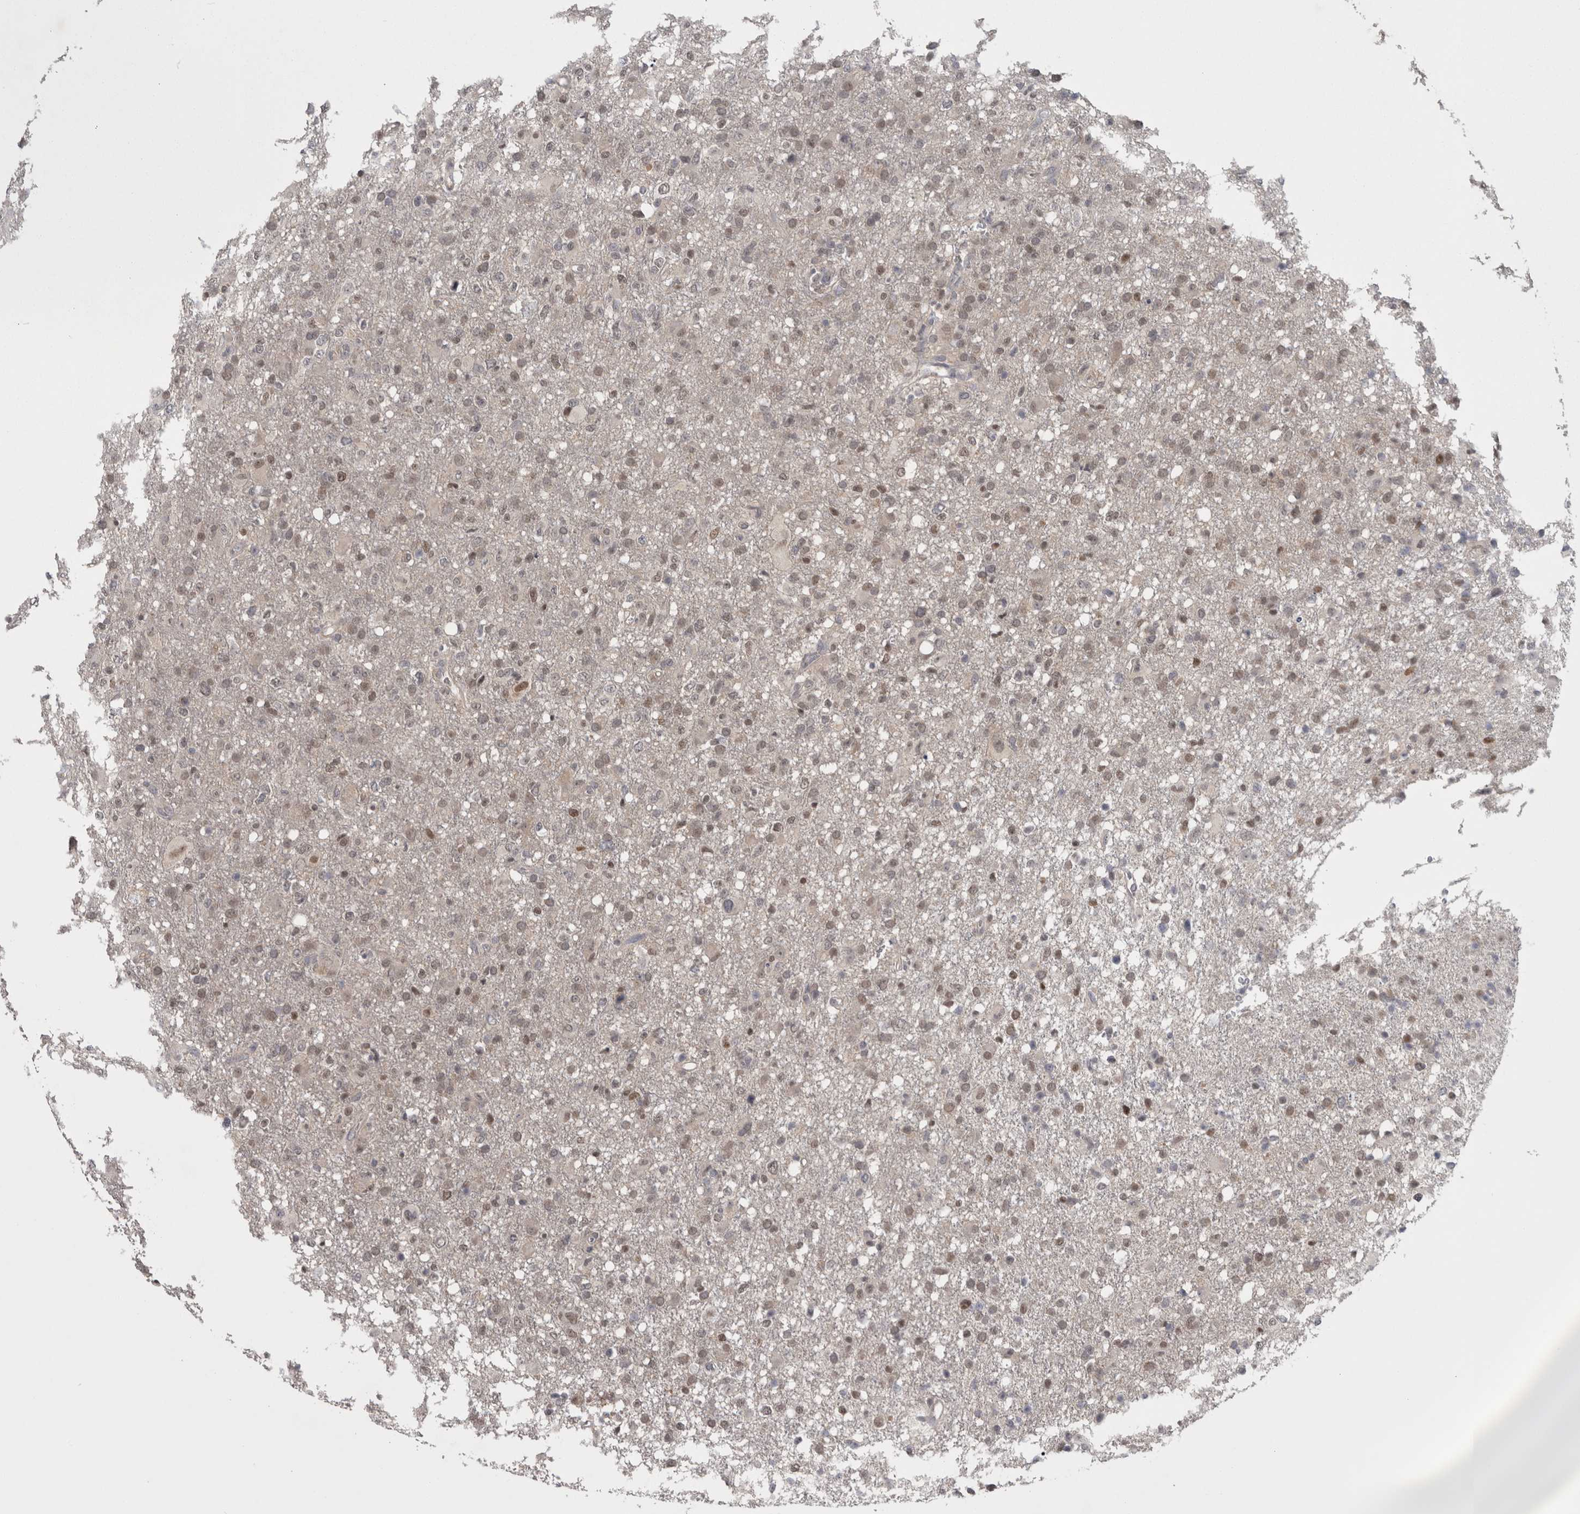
{"staining": {"intensity": "weak", "quantity": "25%-75%", "location": "nuclear"}, "tissue": "glioma", "cell_type": "Tumor cells", "image_type": "cancer", "snomed": [{"axis": "morphology", "description": "Glioma, malignant, High grade"}, {"axis": "topography", "description": "Brain"}], "caption": "Immunohistochemistry (DAB (3,3'-diaminobenzidine)) staining of malignant glioma (high-grade) reveals weak nuclear protein positivity in approximately 25%-75% of tumor cells.", "gene": "ZNF114", "patient": {"sex": "female", "age": 57}}